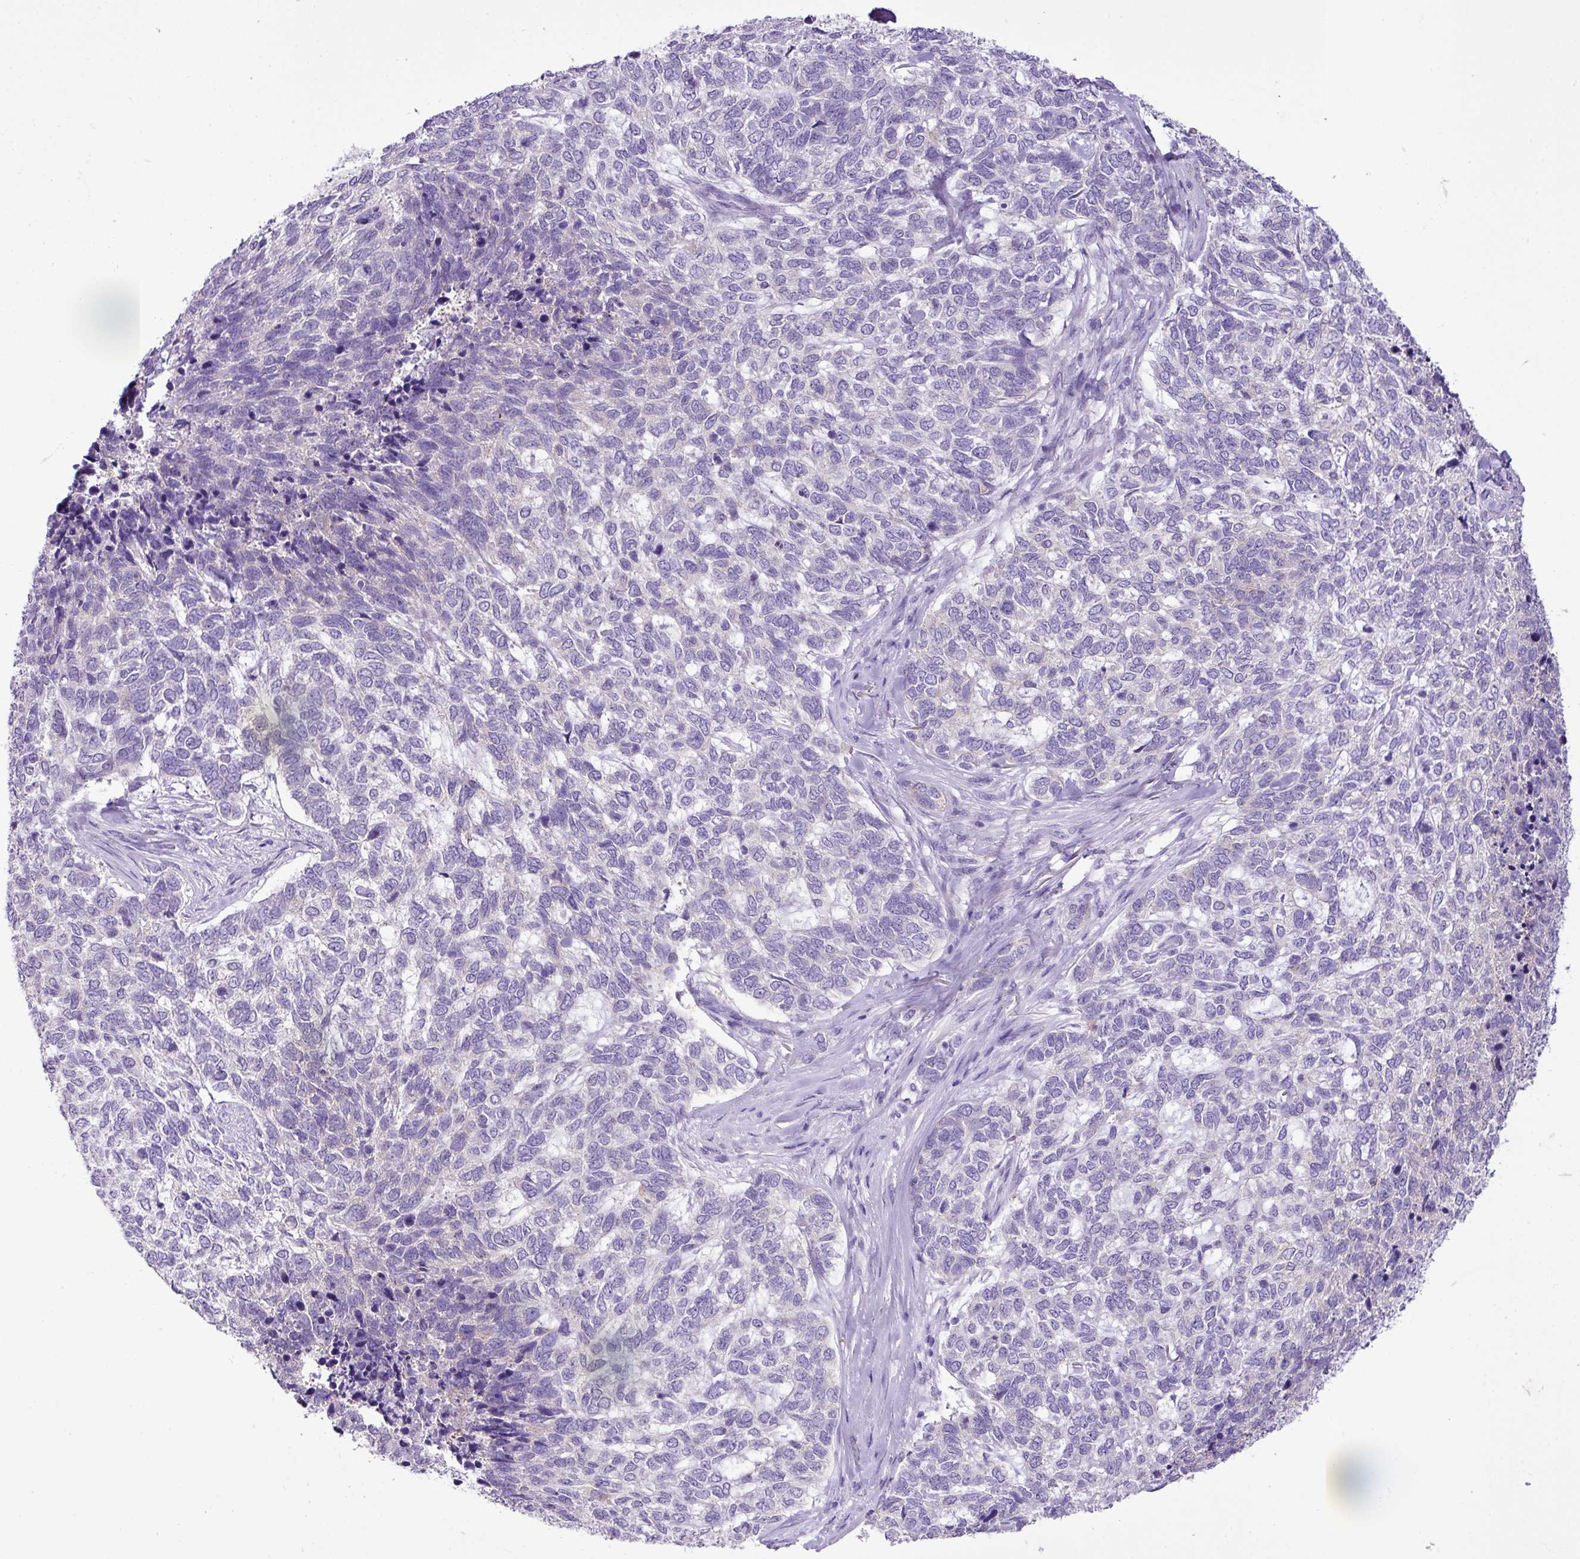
{"staining": {"intensity": "negative", "quantity": "none", "location": "none"}, "tissue": "skin cancer", "cell_type": "Tumor cells", "image_type": "cancer", "snomed": [{"axis": "morphology", "description": "Basal cell carcinoma"}, {"axis": "topography", "description": "Skin"}], "caption": "Basal cell carcinoma (skin) stained for a protein using immunohistochemistry exhibits no staining tumor cells.", "gene": "ZSCAN5A", "patient": {"sex": "female", "age": 65}}